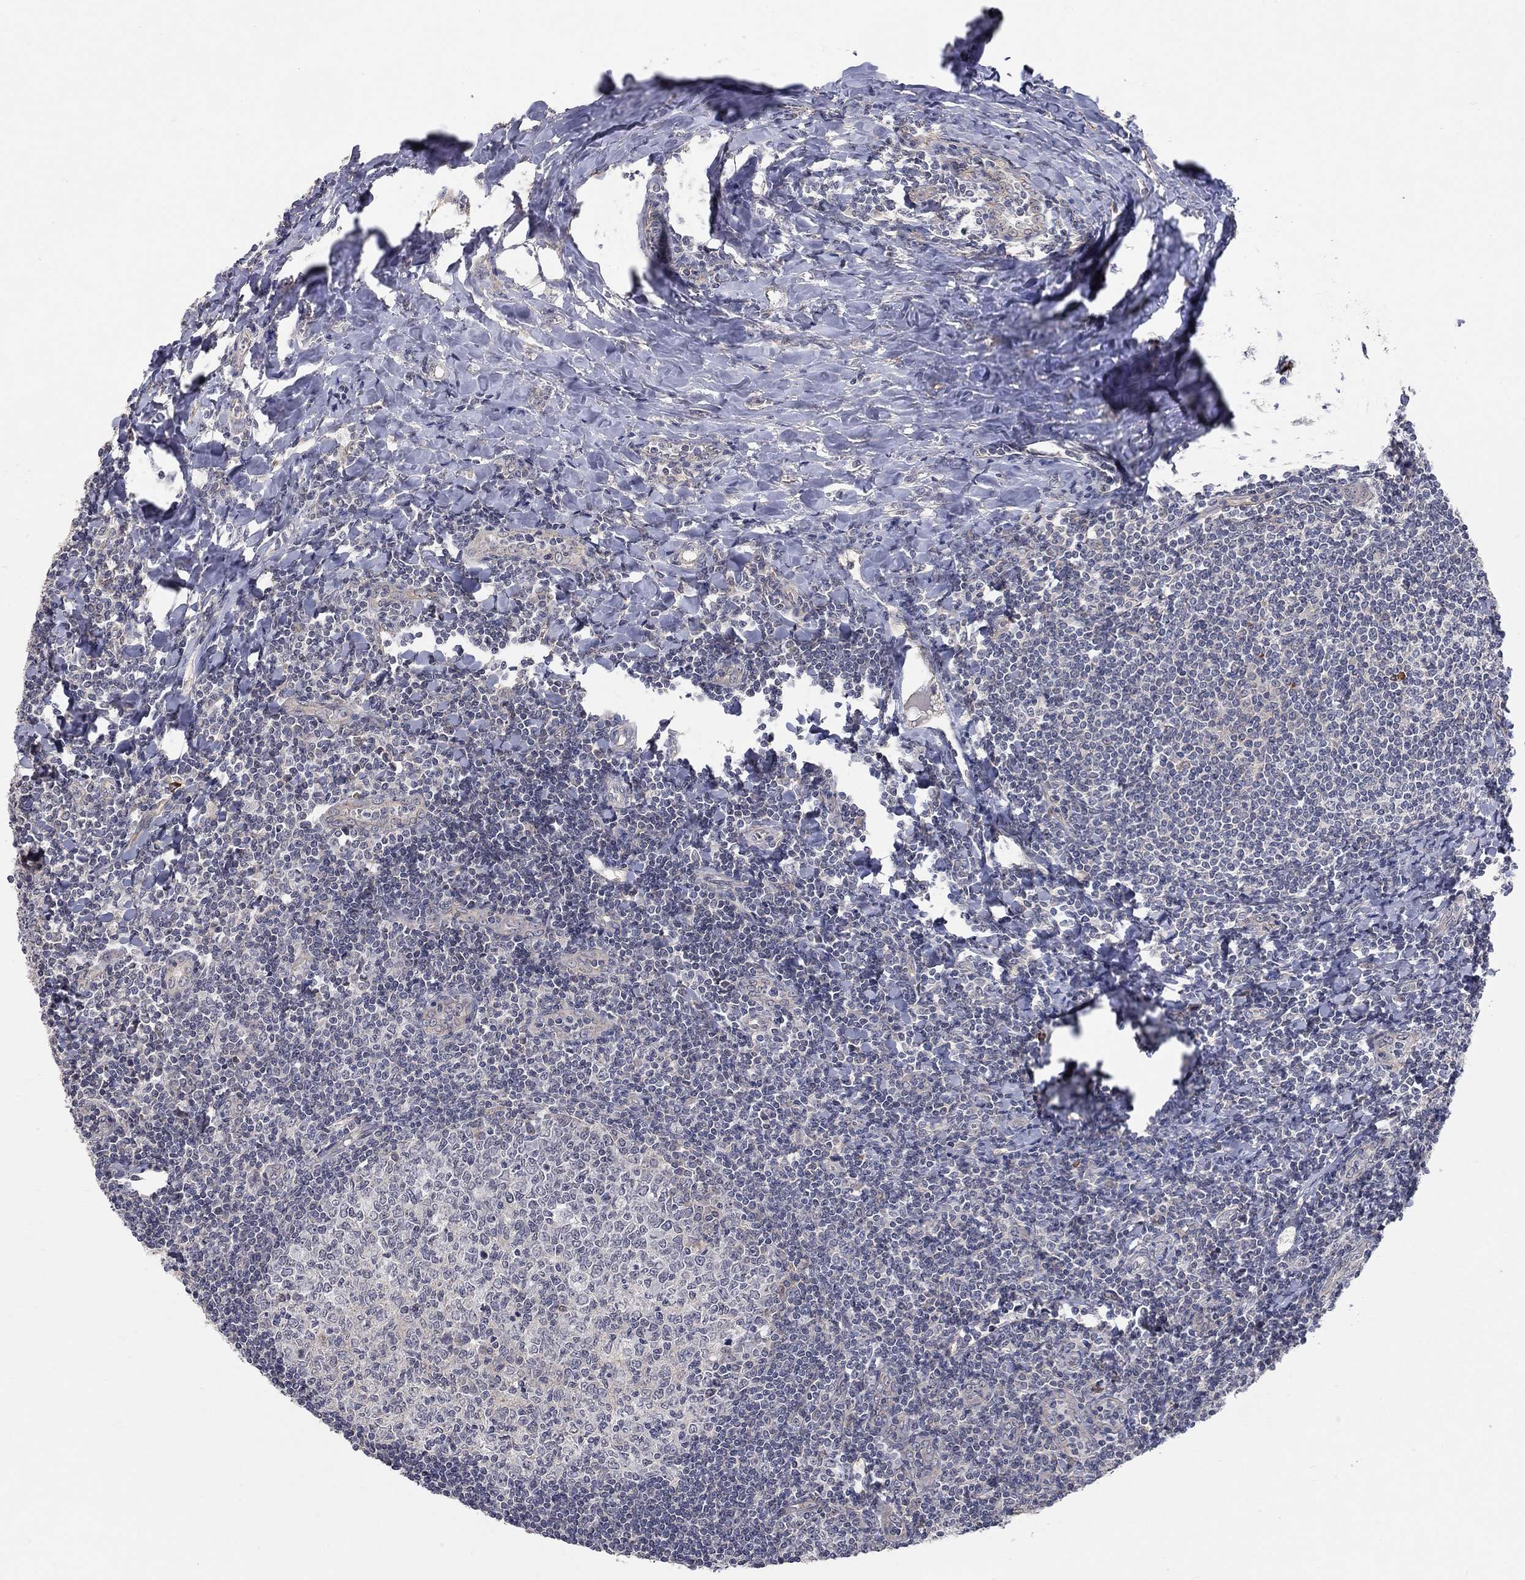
{"staining": {"intensity": "moderate", "quantity": "<25%", "location": "cytoplasmic/membranous"}, "tissue": "tonsil", "cell_type": "Germinal center cells", "image_type": "normal", "snomed": [{"axis": "morphology", "description": "Normal tissue, NOS"}, {"axis": "topography", "description": "Tonsil"}], "caption": "Protein staining of benign tonsil demonstrates moderate cytoplasmic/membranous expression in about <25% of germinal center cells. The protein is shown in brown color, while the nuclei are stained blue.", "gene": "WASF3", "patient": {"sex": "female", "age": 12}}